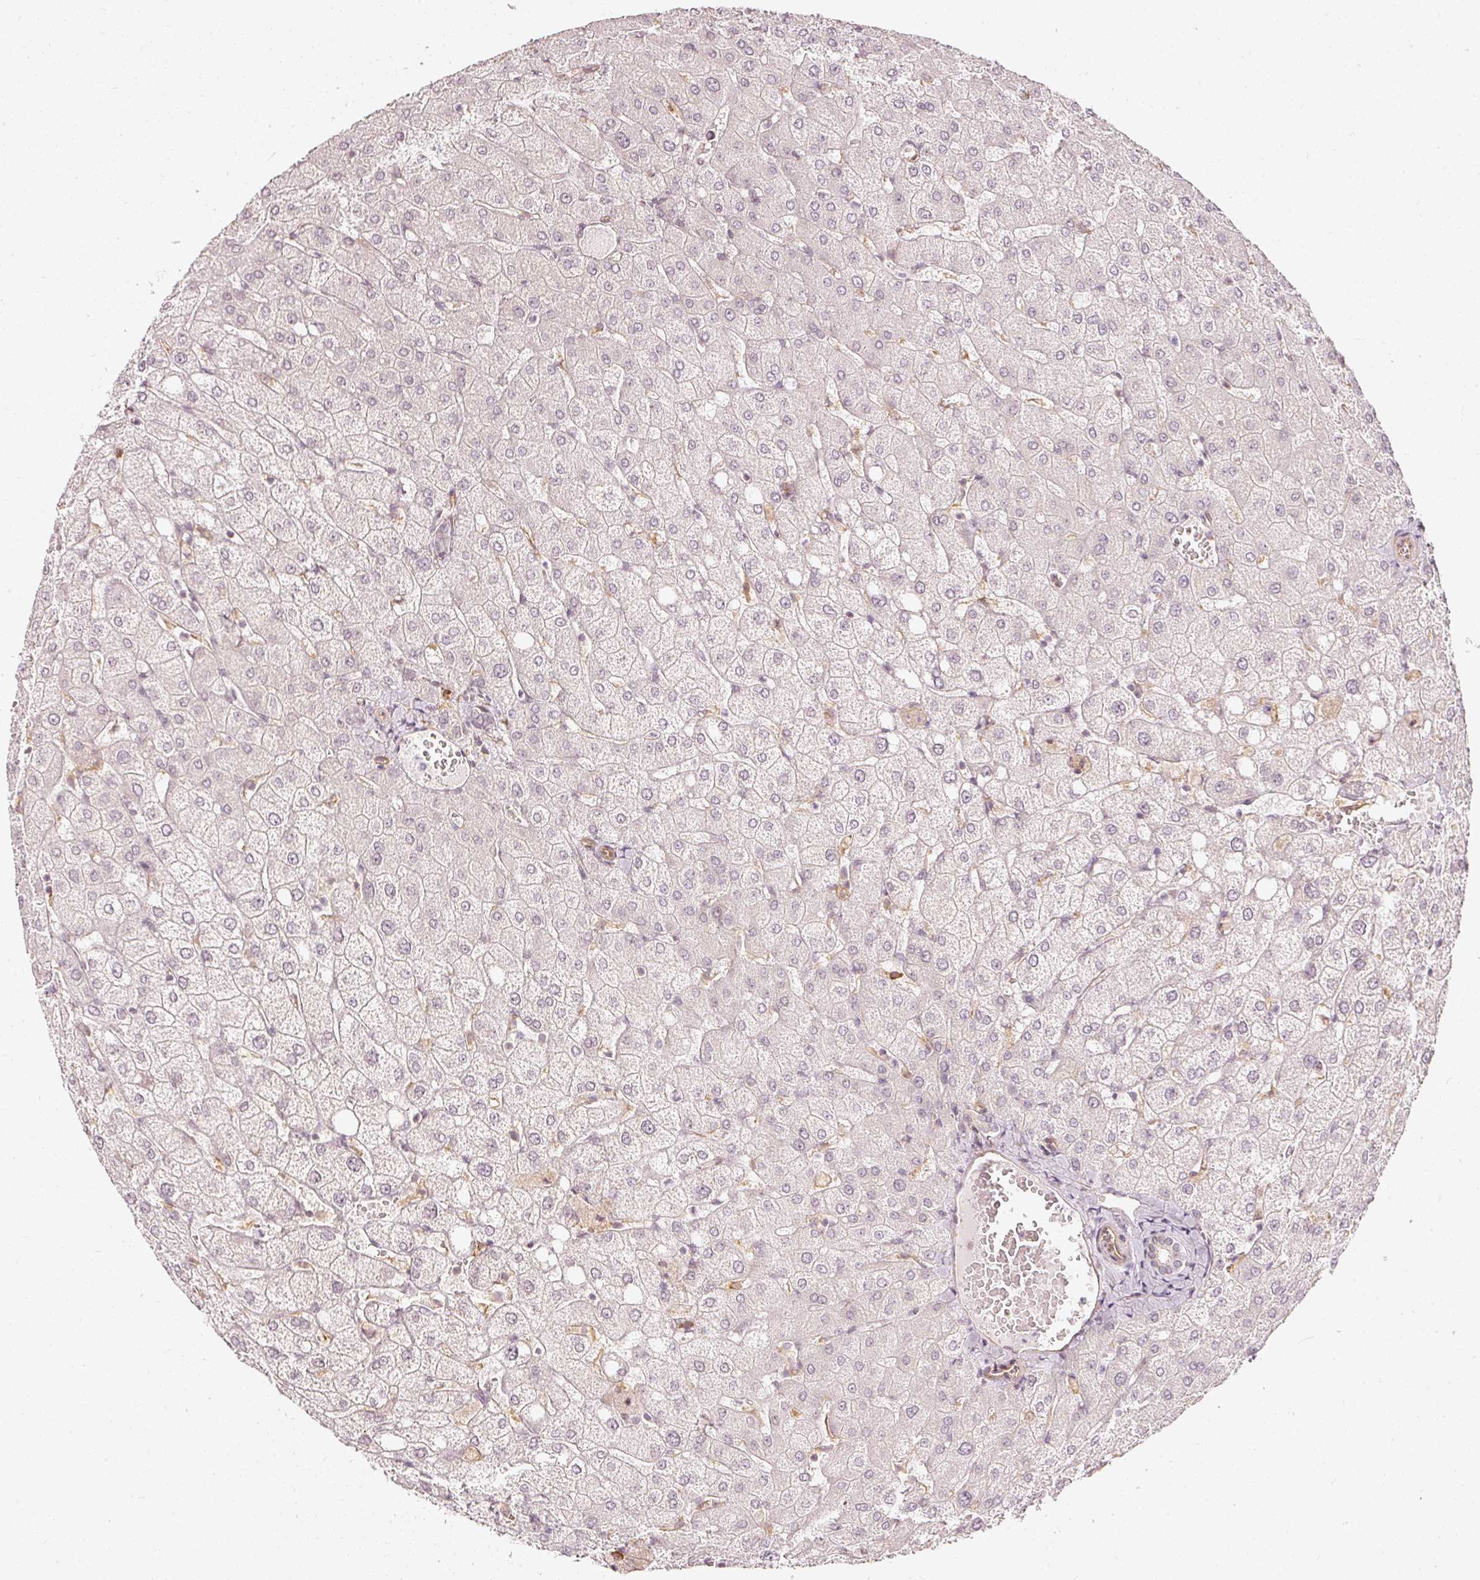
{"staining": {"intensity": "negative", "quantity": "none", "location": "none"}, "tissue": "liver", "cell_type": "Cholangiocytes", "image_type": "normal", "snomed": [{"axis": "morphology", "description": "Normal tissue, NOS"}, {"axis": "topography", "description": "Liver"}], "caption": "The image reveals no staining of cholangiocytes in unremarkable liver. (Brightfield microscopy of DAB (3,3'-diaminobenzidine) immunohistochemistry at high magnification).", "gene": "DRD2", "patient": {"sex": "female", "age": 54}}